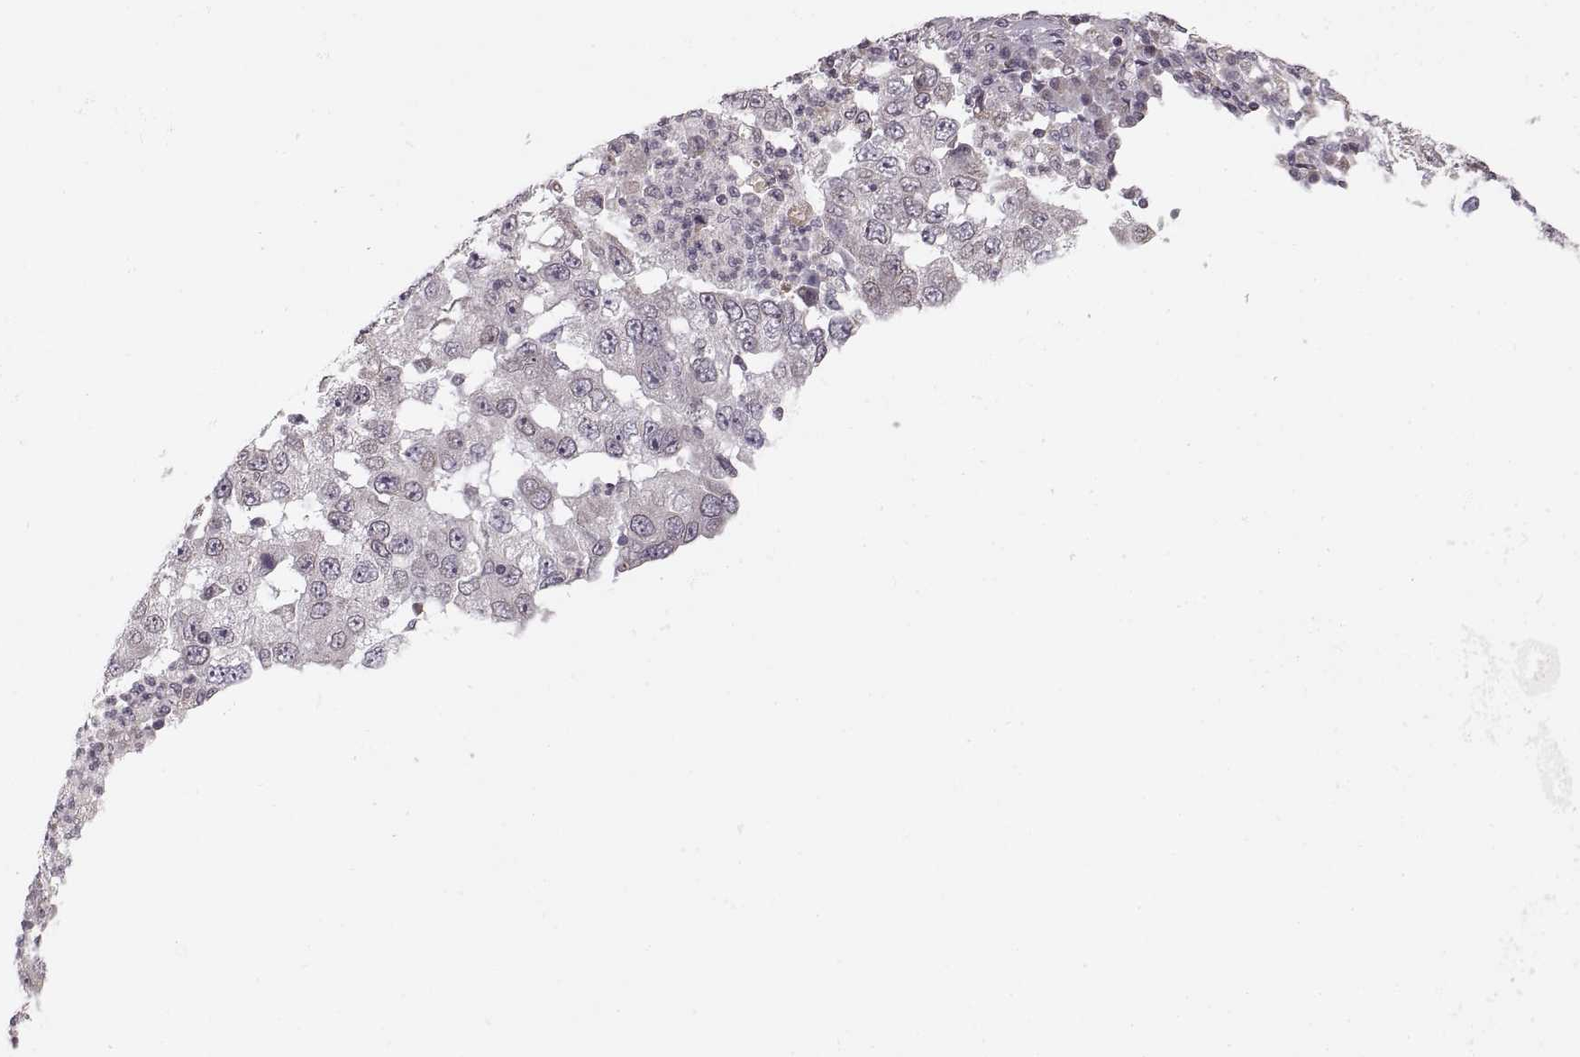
{"staining": {"intensity": "negative", "quantity": "none", "location": "none"}, "tissue": "lung cancer", "cell_type": "Tumor cells", "image_type": "cancer", "snomed": [{"axis": "morphology", "description": "Adenocarcinoma, NOS"}, {"axis": "topography", "description": "Lung"}], "caption": "This histopathology image is of lung cancer stained with immunohistochemistry (IHC) to label a protein in brown with the nuclei are counter-stained blue. There is no positivity in tumor cells.", "gene": "ASIC3", "patient": {"sex": "male", "age": 73}}